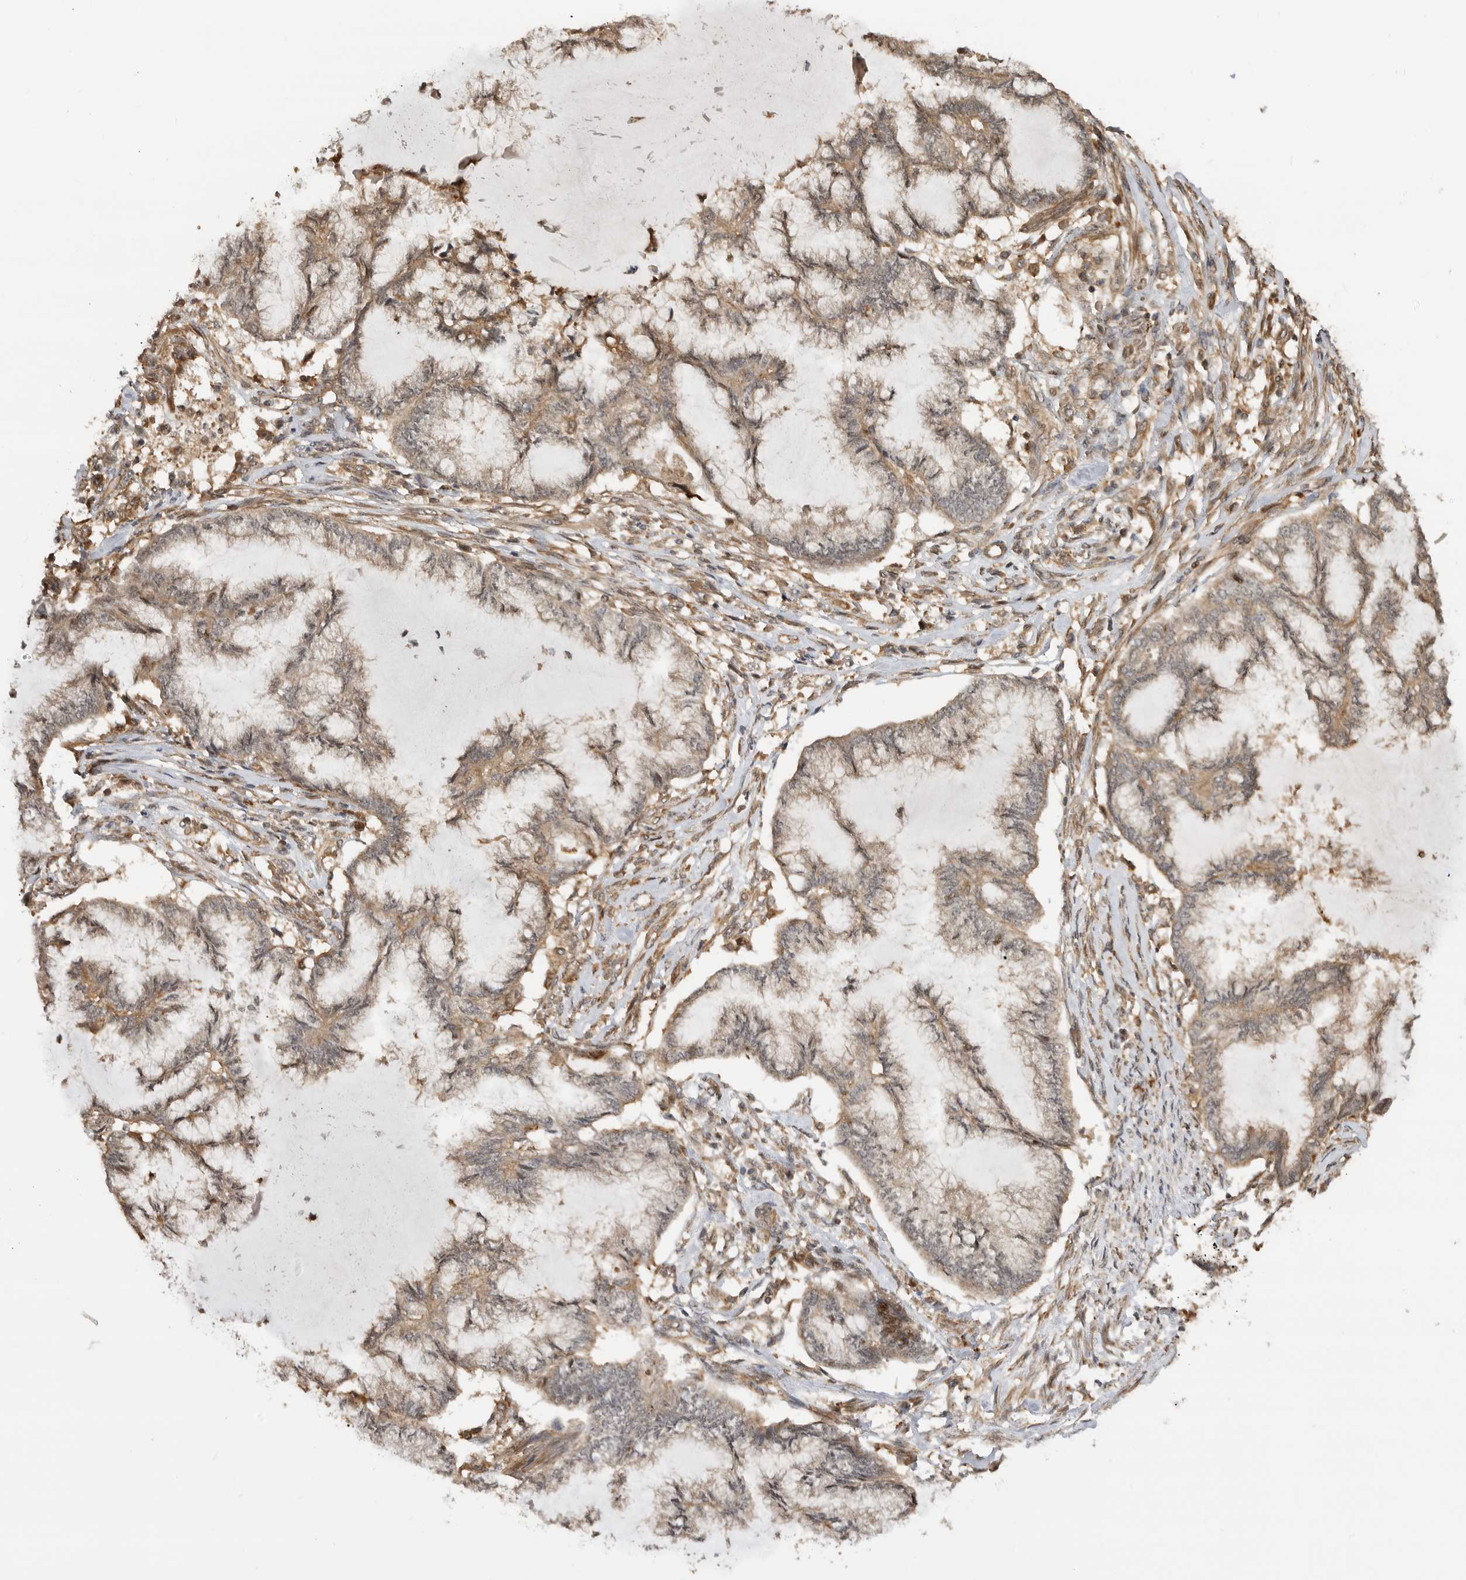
{"staining": {"intensity": "weak", "quantity": ">75%", "location": "cytoplasmic/membranous"}, "tissue": "endometrial cancer", "cell_type": "Tumor cells", "image_type": "cancer", "snomed": [{"axis": "morphology", "description": "Adenocarcinoma, NOS"}, {"axis": "topography", "description": "Endometrium"}], "caption": "Endometrial cancer (adenocarcinoma) was stained to show a protein in brown. There is low levels of weak cytoplasmic/membranous staining in about >75% of tumor cells.", "gene": "ADPRS", "patient": {"sex": "female", "age": 86}}